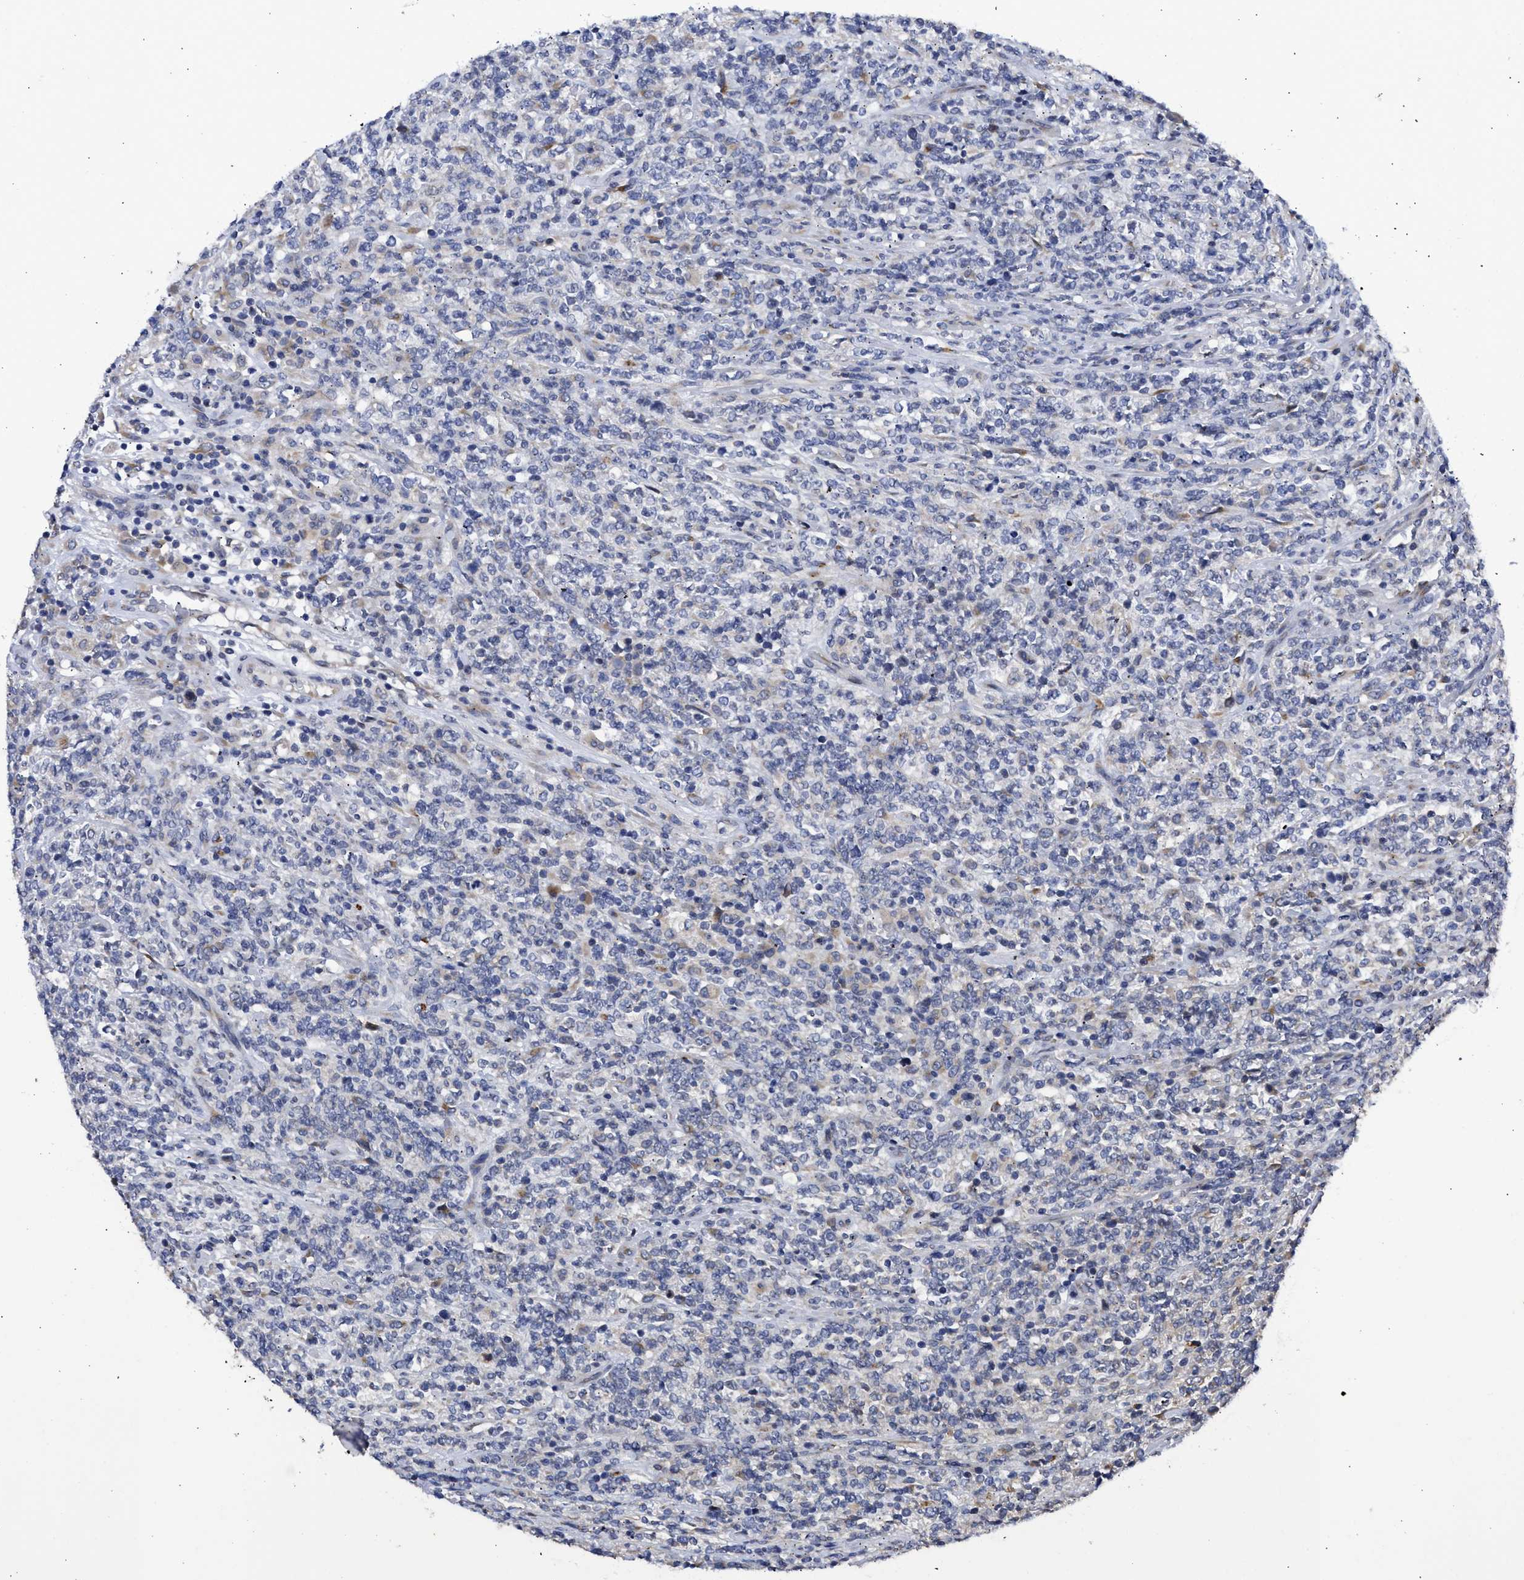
{"staining": {"intensity": "negative", "quantity": "none", "location": "none"}, "tissue": "lymphoma", "cell_type": "Tumor cells", "image_type": "cancer", "snomed": [{"axis": "morphology", "description": "Malignant lymphoma, non-Hodgkin's type, High grade"}, {"axis": "topography", "description": "Soft tissue"}], "caption": "This is a photomicrograph of immunohistochemistry staining of high-grade malignant lymphoma, non-Hodgkin's type, which shows no positivity in tumor cells.", "gene": "TMED1", "patient": {"sex": "male", "age": 18}}